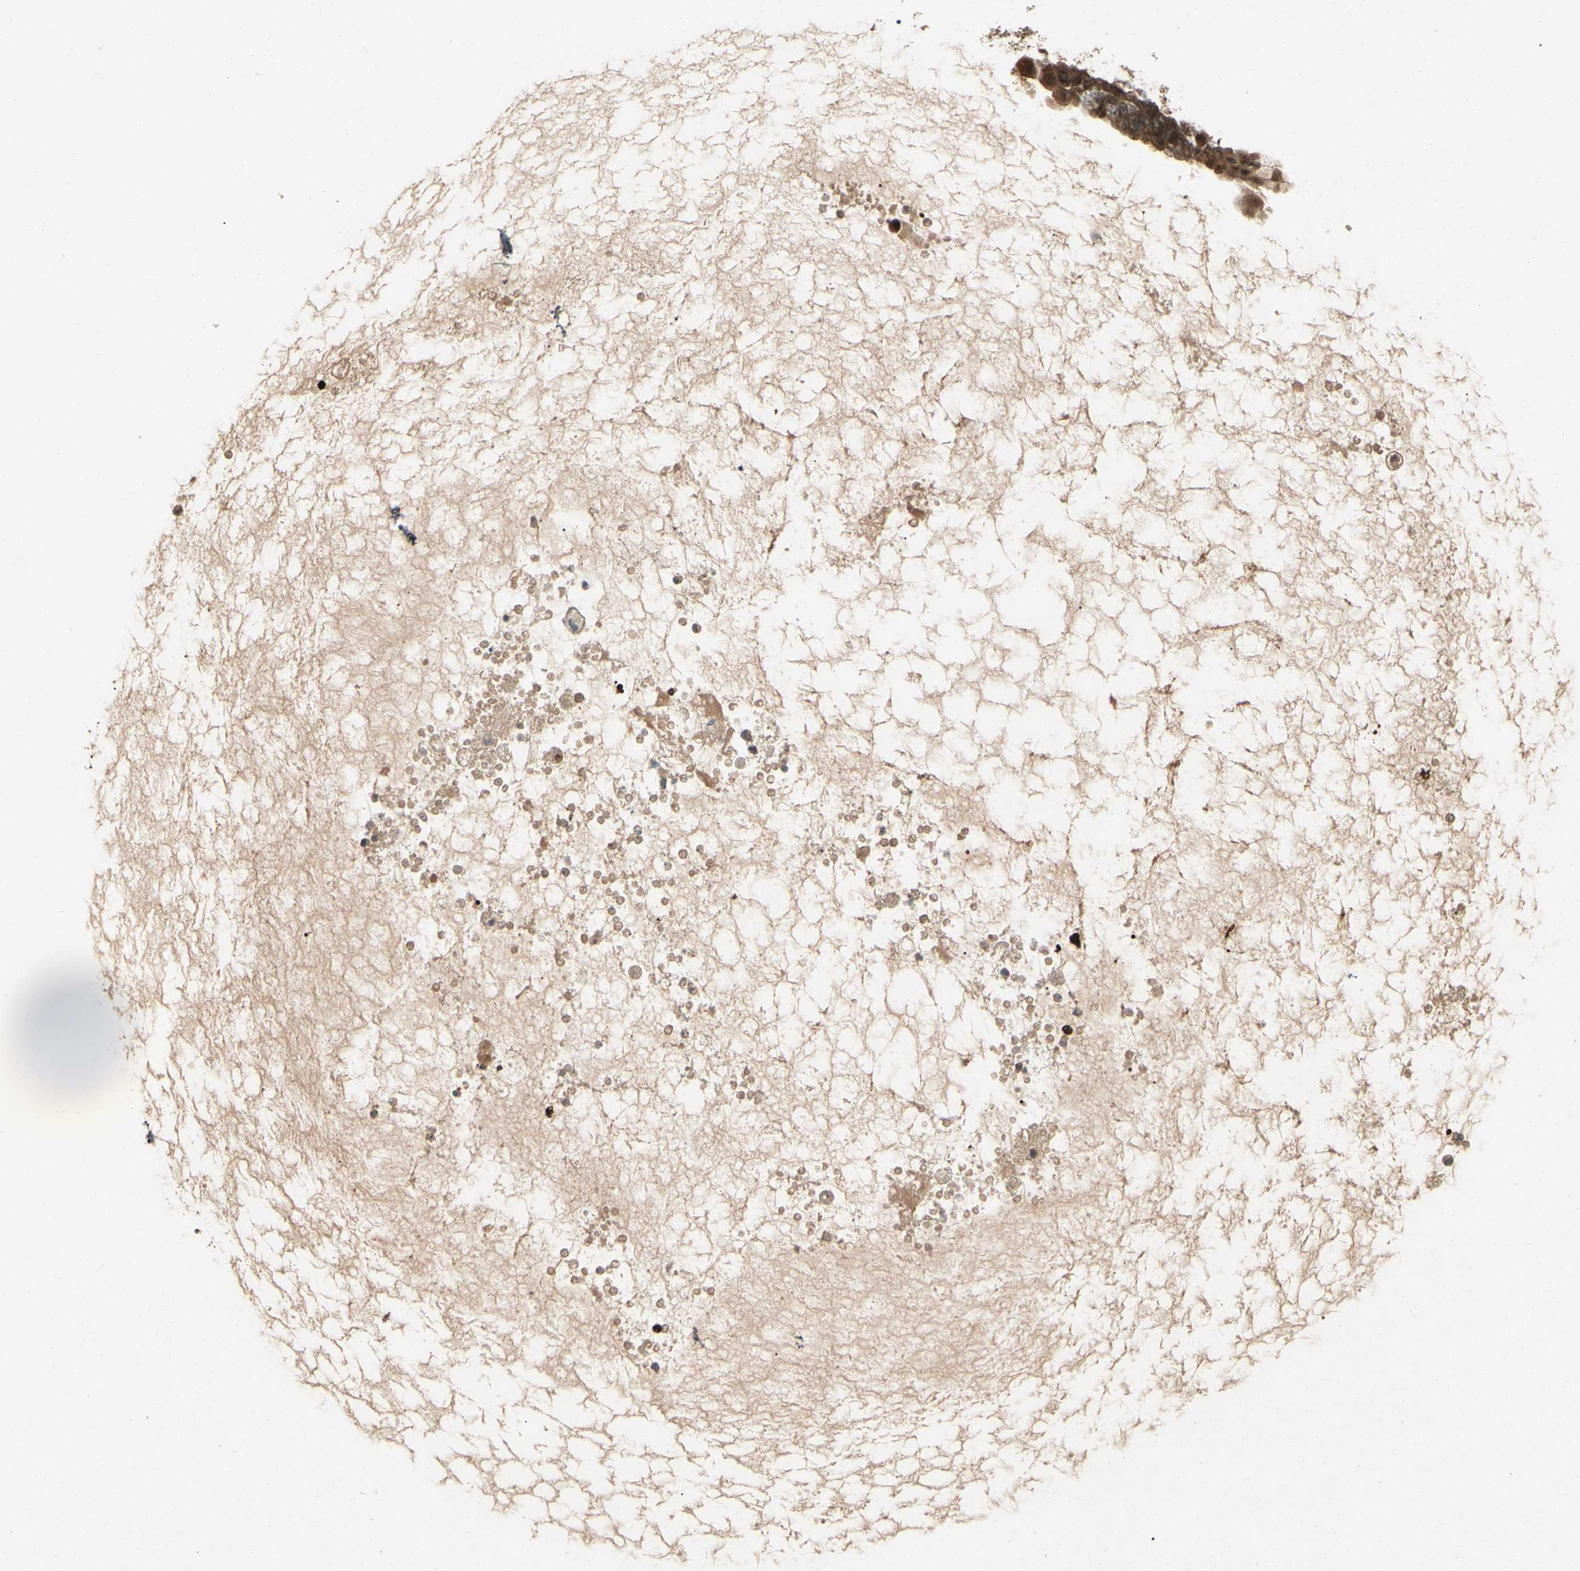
{"staining": {"intensity": "moderate", "quantity": ">75%", "location": "cytoplasmic/membranous,nuclear"}, "tissue": "ovarian cancer", "cell_type": "Tumor cells", "image_type": "cancer", "snomed": [{"axis": "morphology", "description": "Cystadenocarcinoma, mucinous, NOS"}, {"axis": "topography", "description": "Ovary"}], "caption": "Immunohistochemical staining of mucinous cystadenocarcinoma (ovarian) exhibits moderate cytoplasmic/membranous and nuclear protein positivity in about >75% of tumor cells.", "gene": "YWHAQ", "patient": {"sex": "female", "age": 80}}